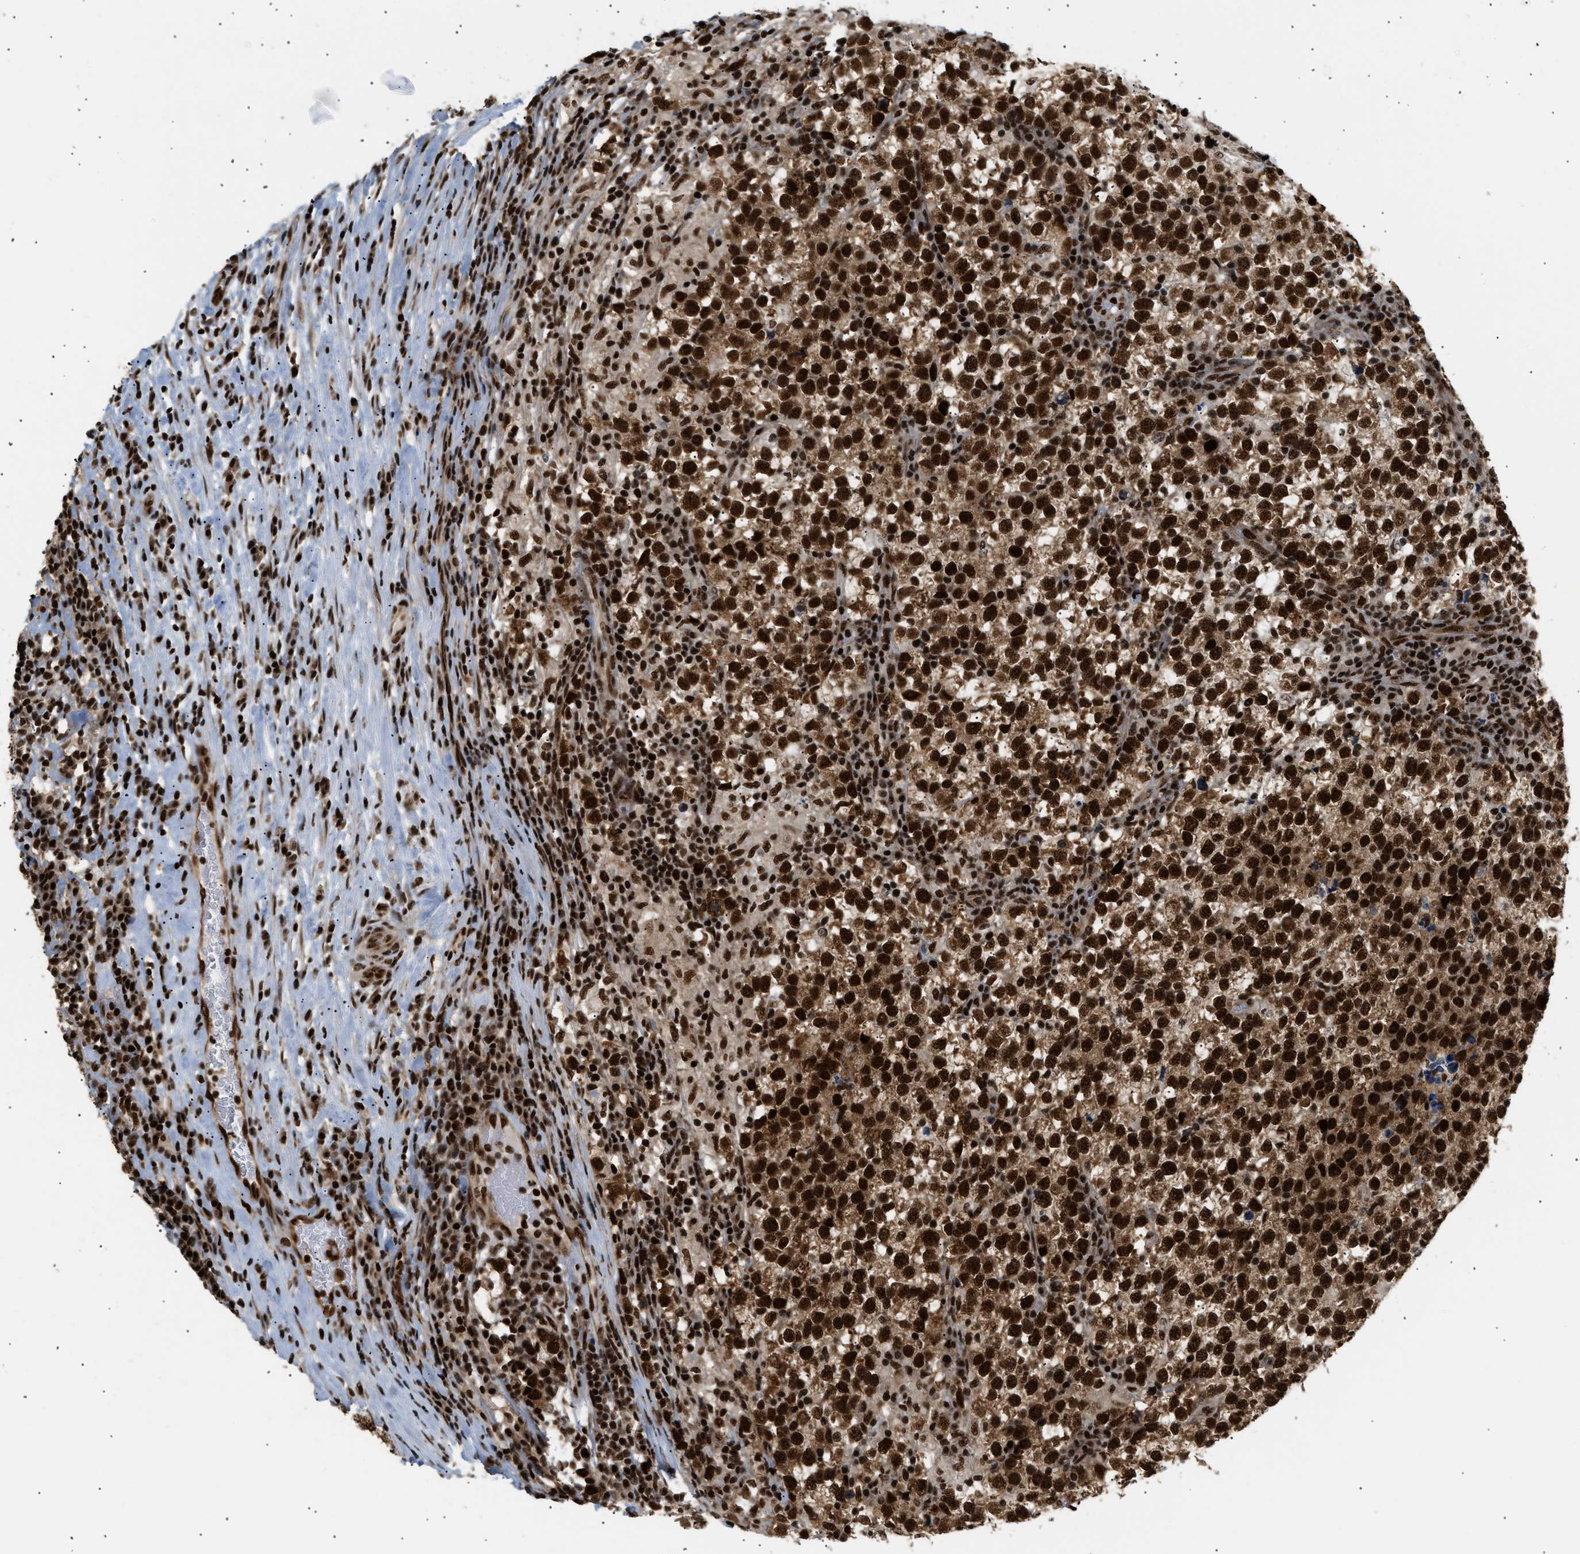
{"staining": {"intensity": "strong", "quantity": ">75%", "location": "nuclear"}, "tissue": "testis cancer", "cell_type": "Tumor cells", "image_type": "cancer", "snomed": [{"axis": "morphology", "description": "Normal tissue, NOS"}, {"axis": "morphology", "description": "Seminoma, NOS"}, {"axis": "topography", "description": "Testis"}], "caption": "This is a micrograph of immunohistochemistry (IHC) staining of testis seminoma, which shows strong expression in the nuclear of tumor cells.", "gene": "RBM5", "patient": {"sex": "male", "age": 43}}